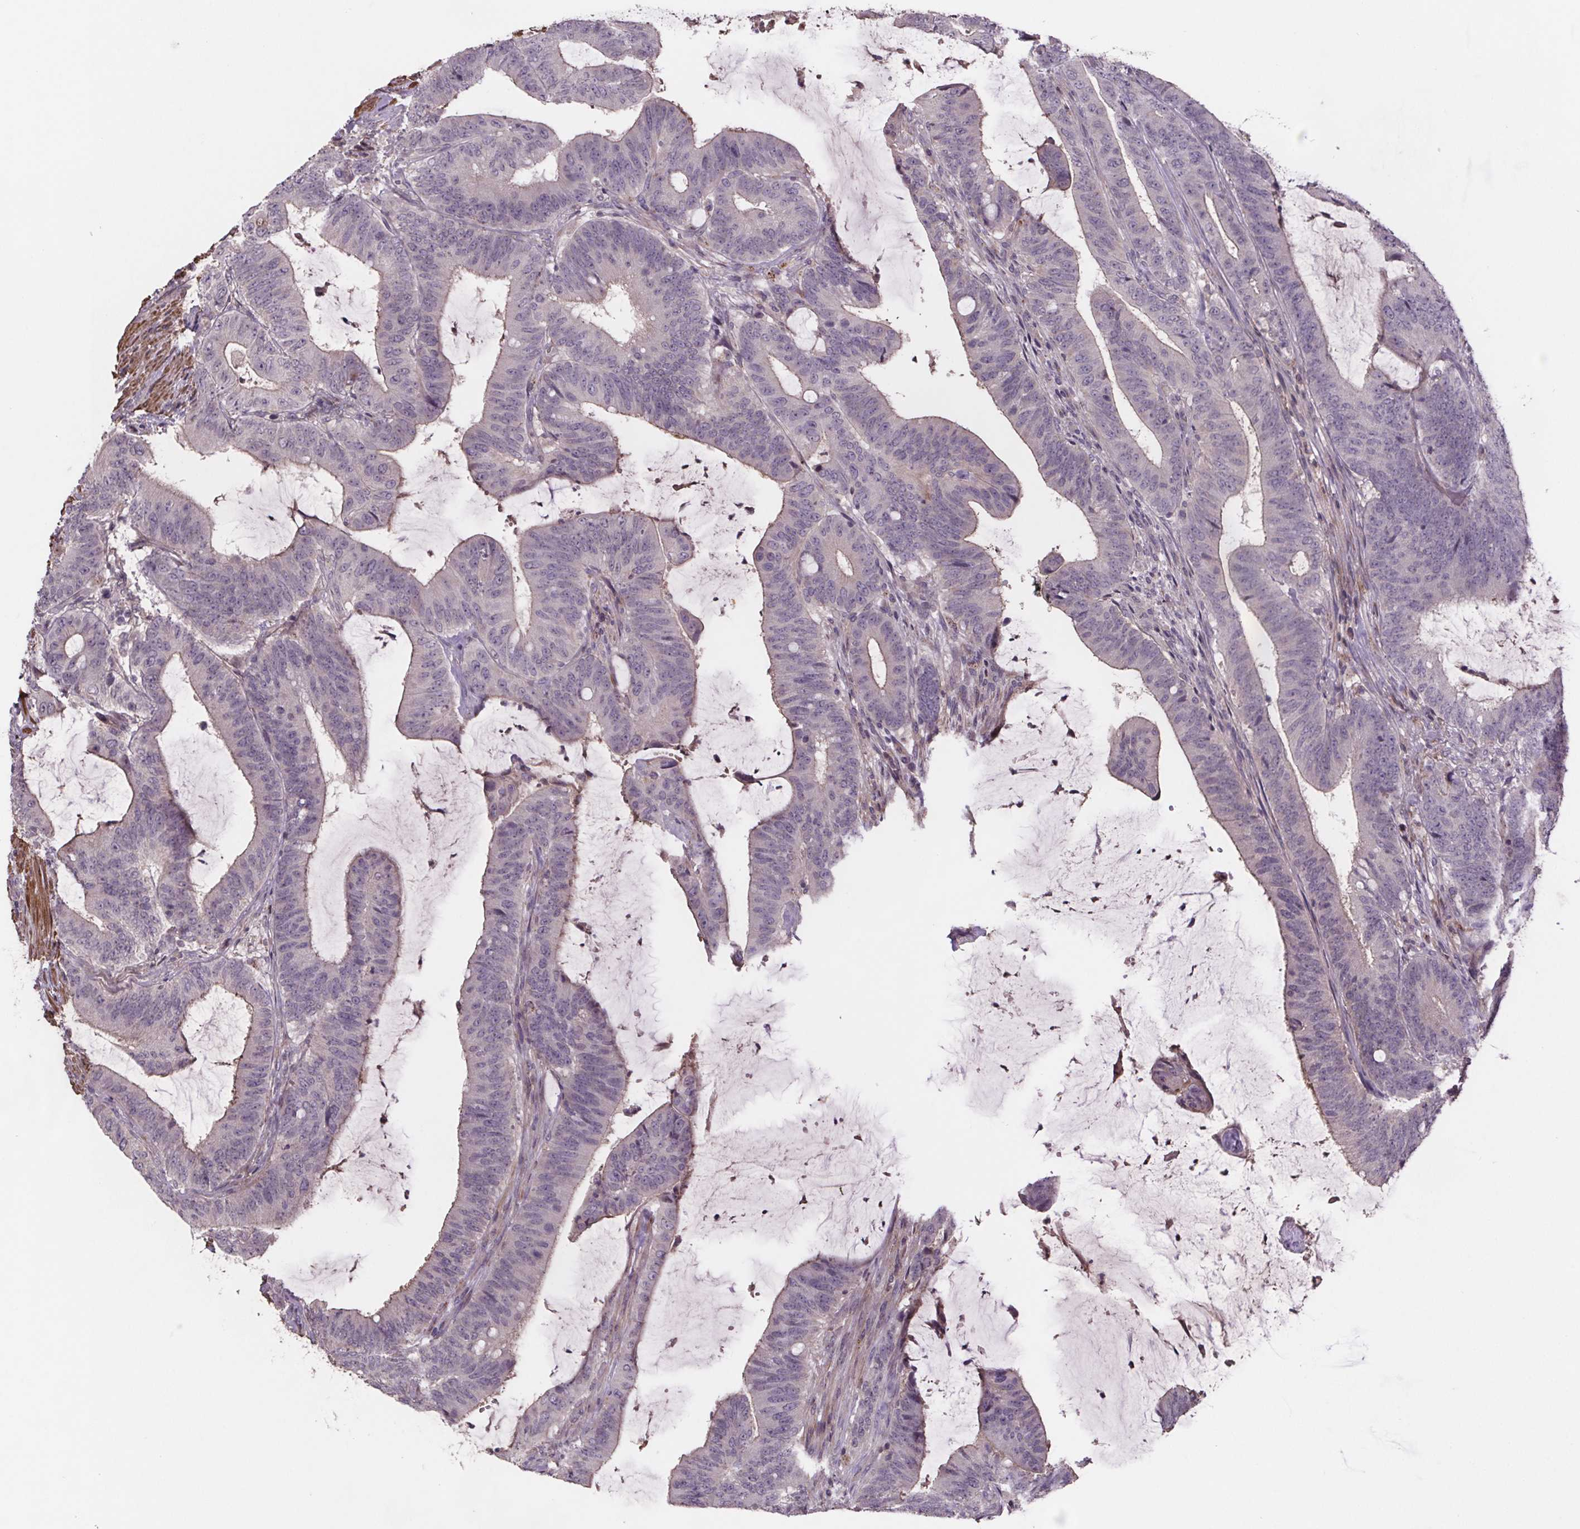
{"staining": {"intensity": "negative", "quantity": "none", "location": "none"}, "tissue": "colorectal cancer", "cell_type": "Tumor cells", "image_type": "cancer", "snomed": [{"axis": "morphology", "description": "Adenocarcinoma, NOS"}, {"axis": "topography", "description": "Colon"}], "caption": "Adenocarcinoma (colorectal) was stained to show a protein in brown. There is no significant expression in tumor cells.", "gene": "CLN3", "patient": {"sex": "female", "age": 43}}